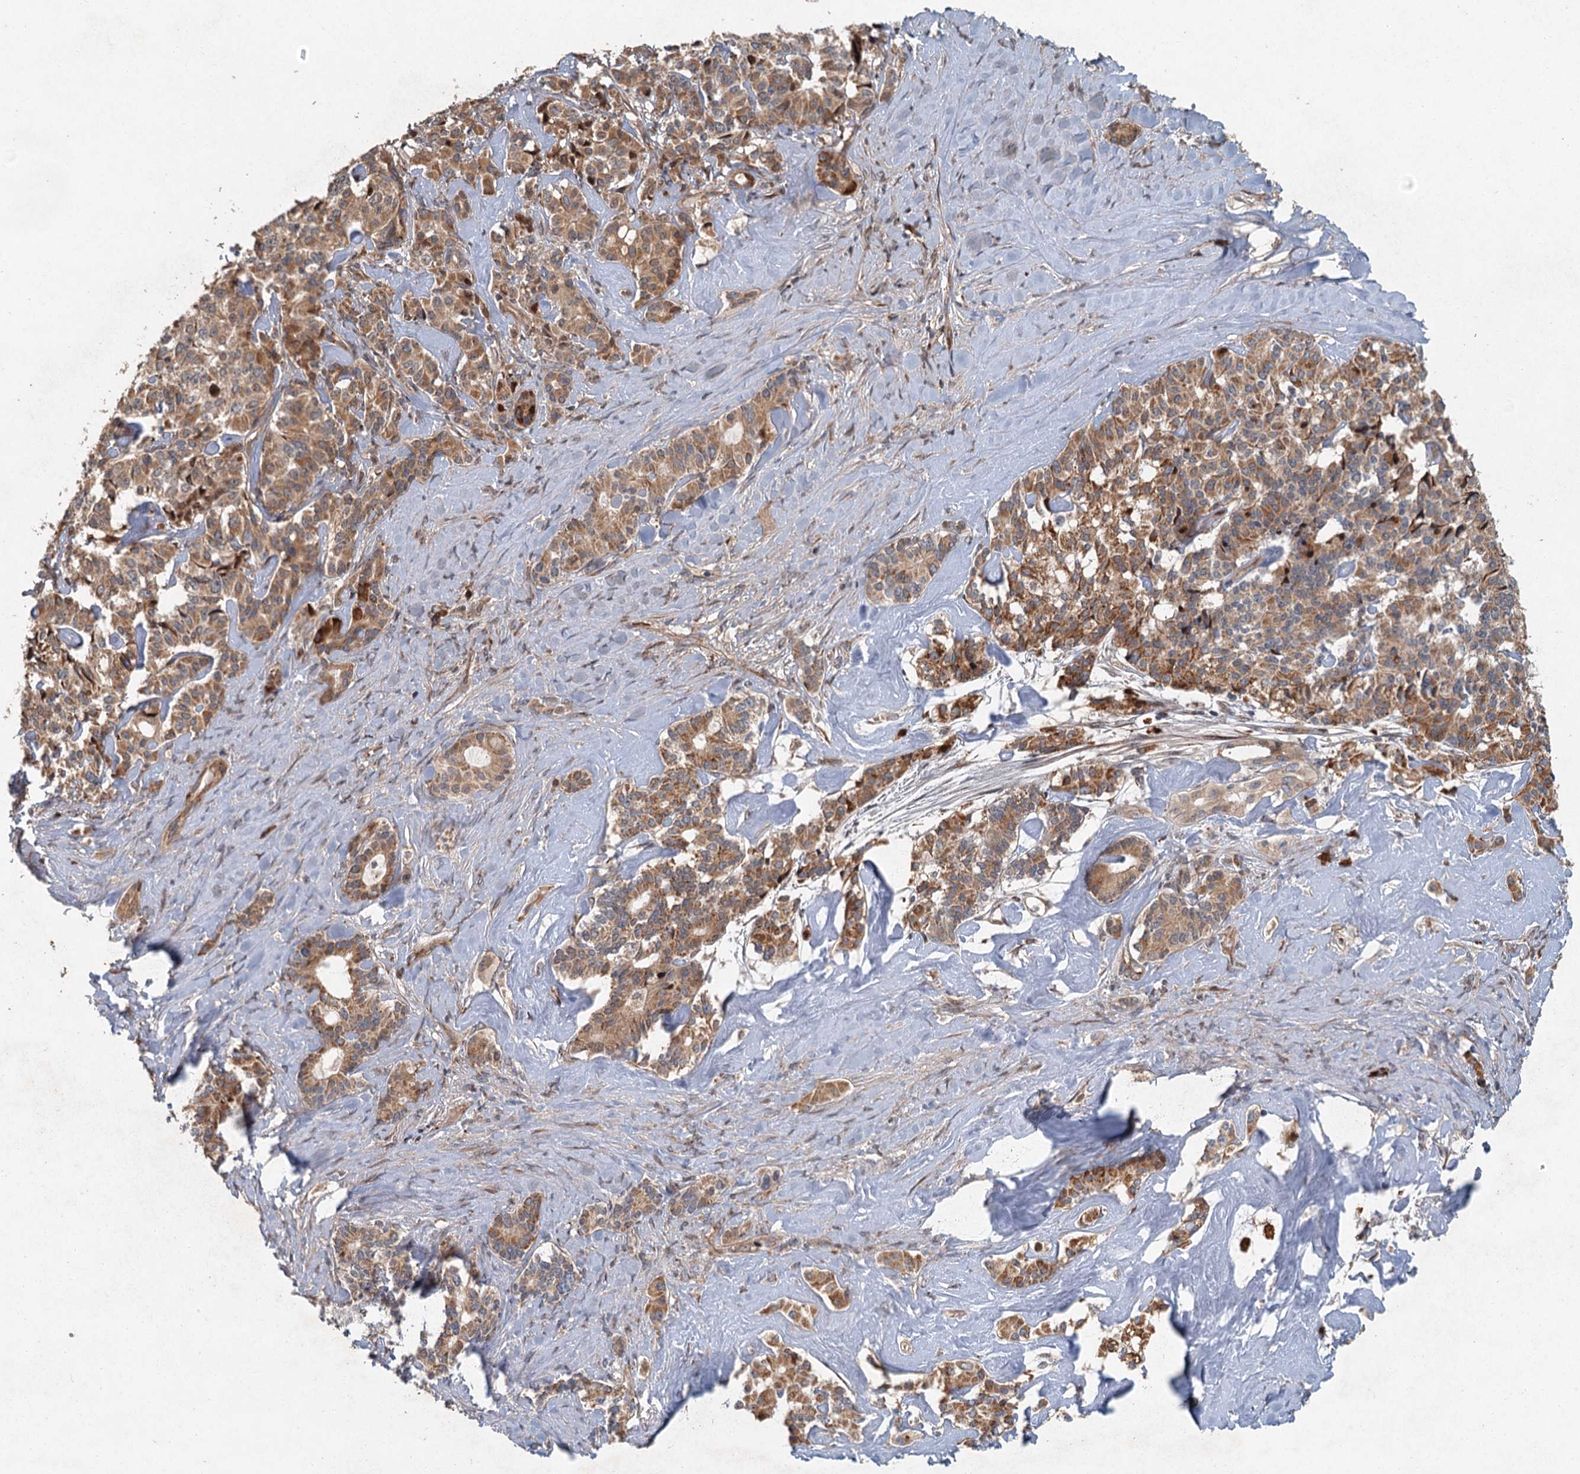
{"staining": {"intensity": "moderate", "quantity": ">75%", "location": "cytoplasmic/membranous"}, "tissue": "pancreatic cancer", "cell_type": "Tumor cells", "image_type": "cancer", "snomed": [{"axis": "morphology", "description": "Adenocarcinoma, NOS"}, {"axis": "topography", "description": "Pancreas"}], "caption": "Immunohistochemistry image of neoplastic tissue: pancreatic cancer stained using IHC reveals medium levels of moderate protein expression localized specifically in the cytoplasmic/membranous of tumor cells, appearing as a cytoplasmic/membranous brown color.", "gene": "SRPX2", "patient": {"sex": "female", "age": 74}}